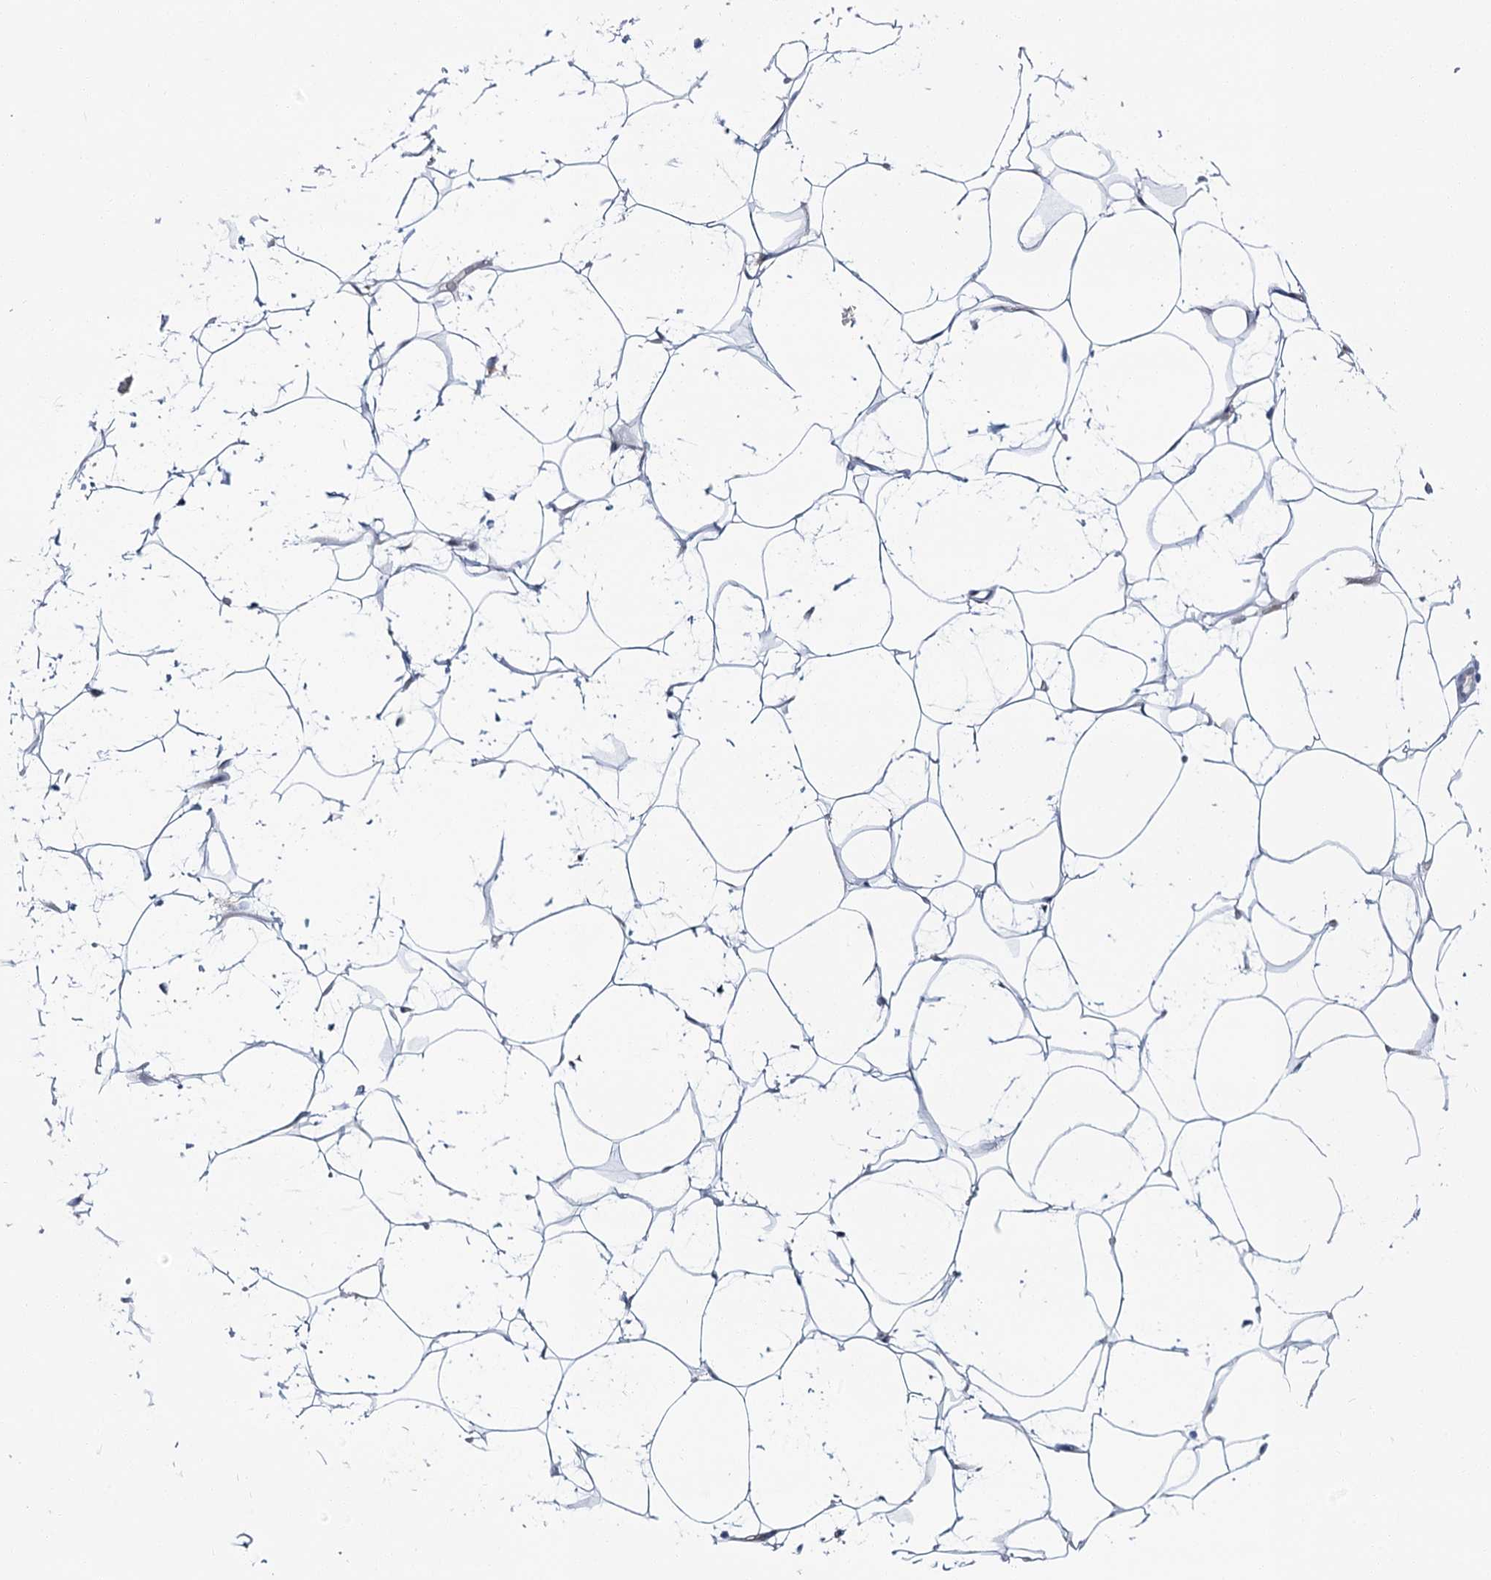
{"staining": {"intensity": "negative", "quantity": "none", "location": "none"}, "tissue": "adipose tissue", "cell_type": "Adipocytes", "image_type": "normal", "snomed": [{"axis": "morphology", "description": "Normal tissue, NOS"}, {"axis": "topography", "description": "Breast"}], "caption": "The photomicrograph displays no significant staining in adipocytes of adipose tissue.", "gene": "CPLANE1", "patient": {"sex": "female", "age": 26}}